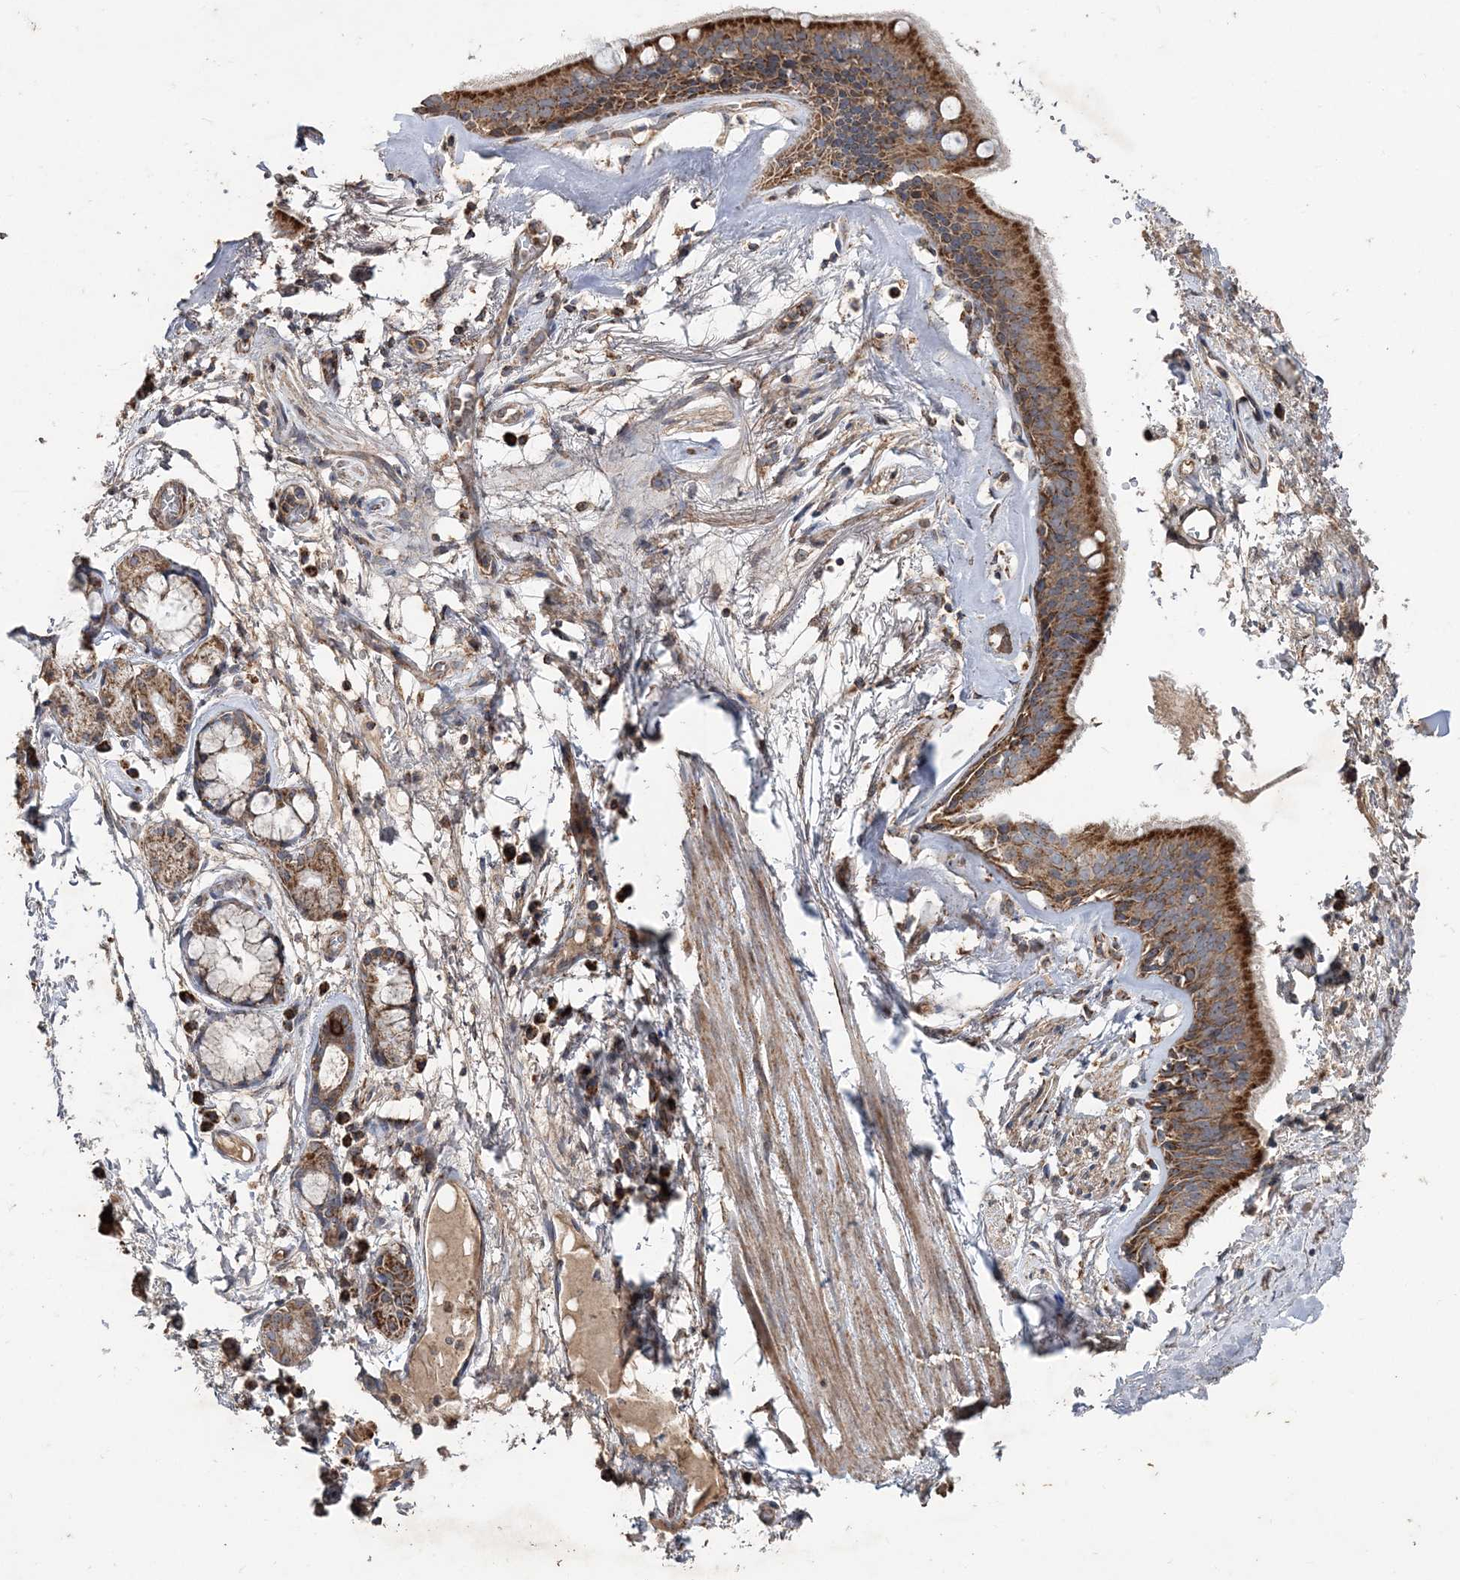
{"staining": {"intensity": "moderate", "quantity": ">75%", "location": "cytoplasmic/membranous"}, "tissue": "adipose tissue", "cell_type": "Adipocytes", "image_type": "normal", "snomed": [{"axis": "morphology", "description": "Normal tissue, NOS"}, {"axis": "topography", "description": "Cartilage tissue"}], "caption": "Protein staining by immunohistochemistry (IHC) shows moderate cytoplasmic/membranous expression in about >75% of adipocytes in unremarkable adipose tissue.", "gene": "POC5", "patient": {"sex": "female", "age": 63}}